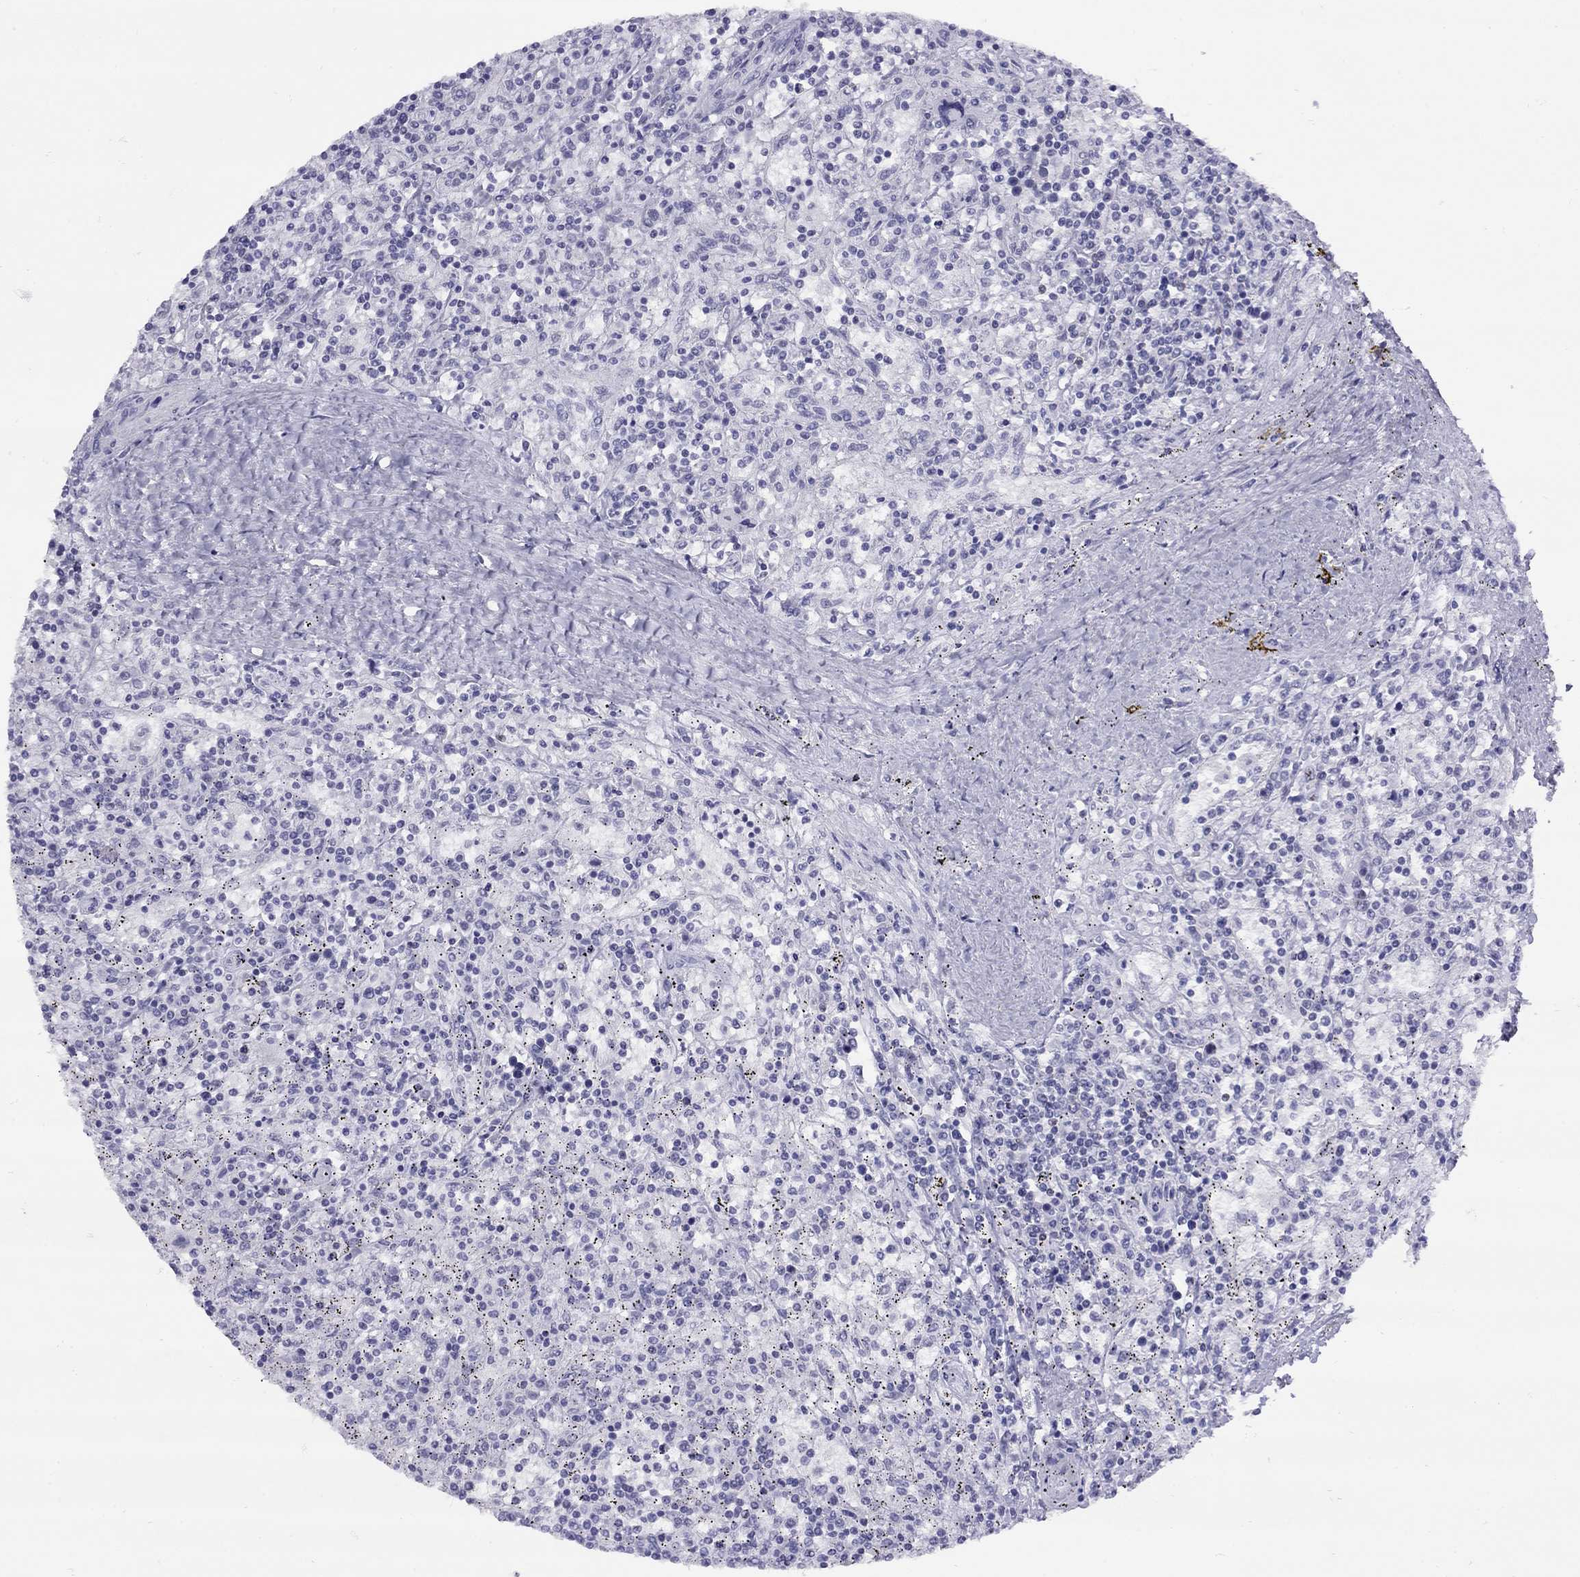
{"staining": {"intensity": "negative", "quantity": "none", "location": "none"}, "tissue": "lymphoma", "cell_type": "Tumor cells", "image_type": "cancer", "snomed": [{"axis": "morphology", "description": "Malignant lymphoma, non-Hodgkin's type, Low grade"}, {"axis": "topography", "description": "Spleen"}], "caption": "The IHC image has no significant staining in tumor cells of lymphoma tissue. (DAB immunohistochemistry (IHC) with hematoxylin counter stain).", "gene": "LYAR", "patient": {"sex": "male", "age": 62}}